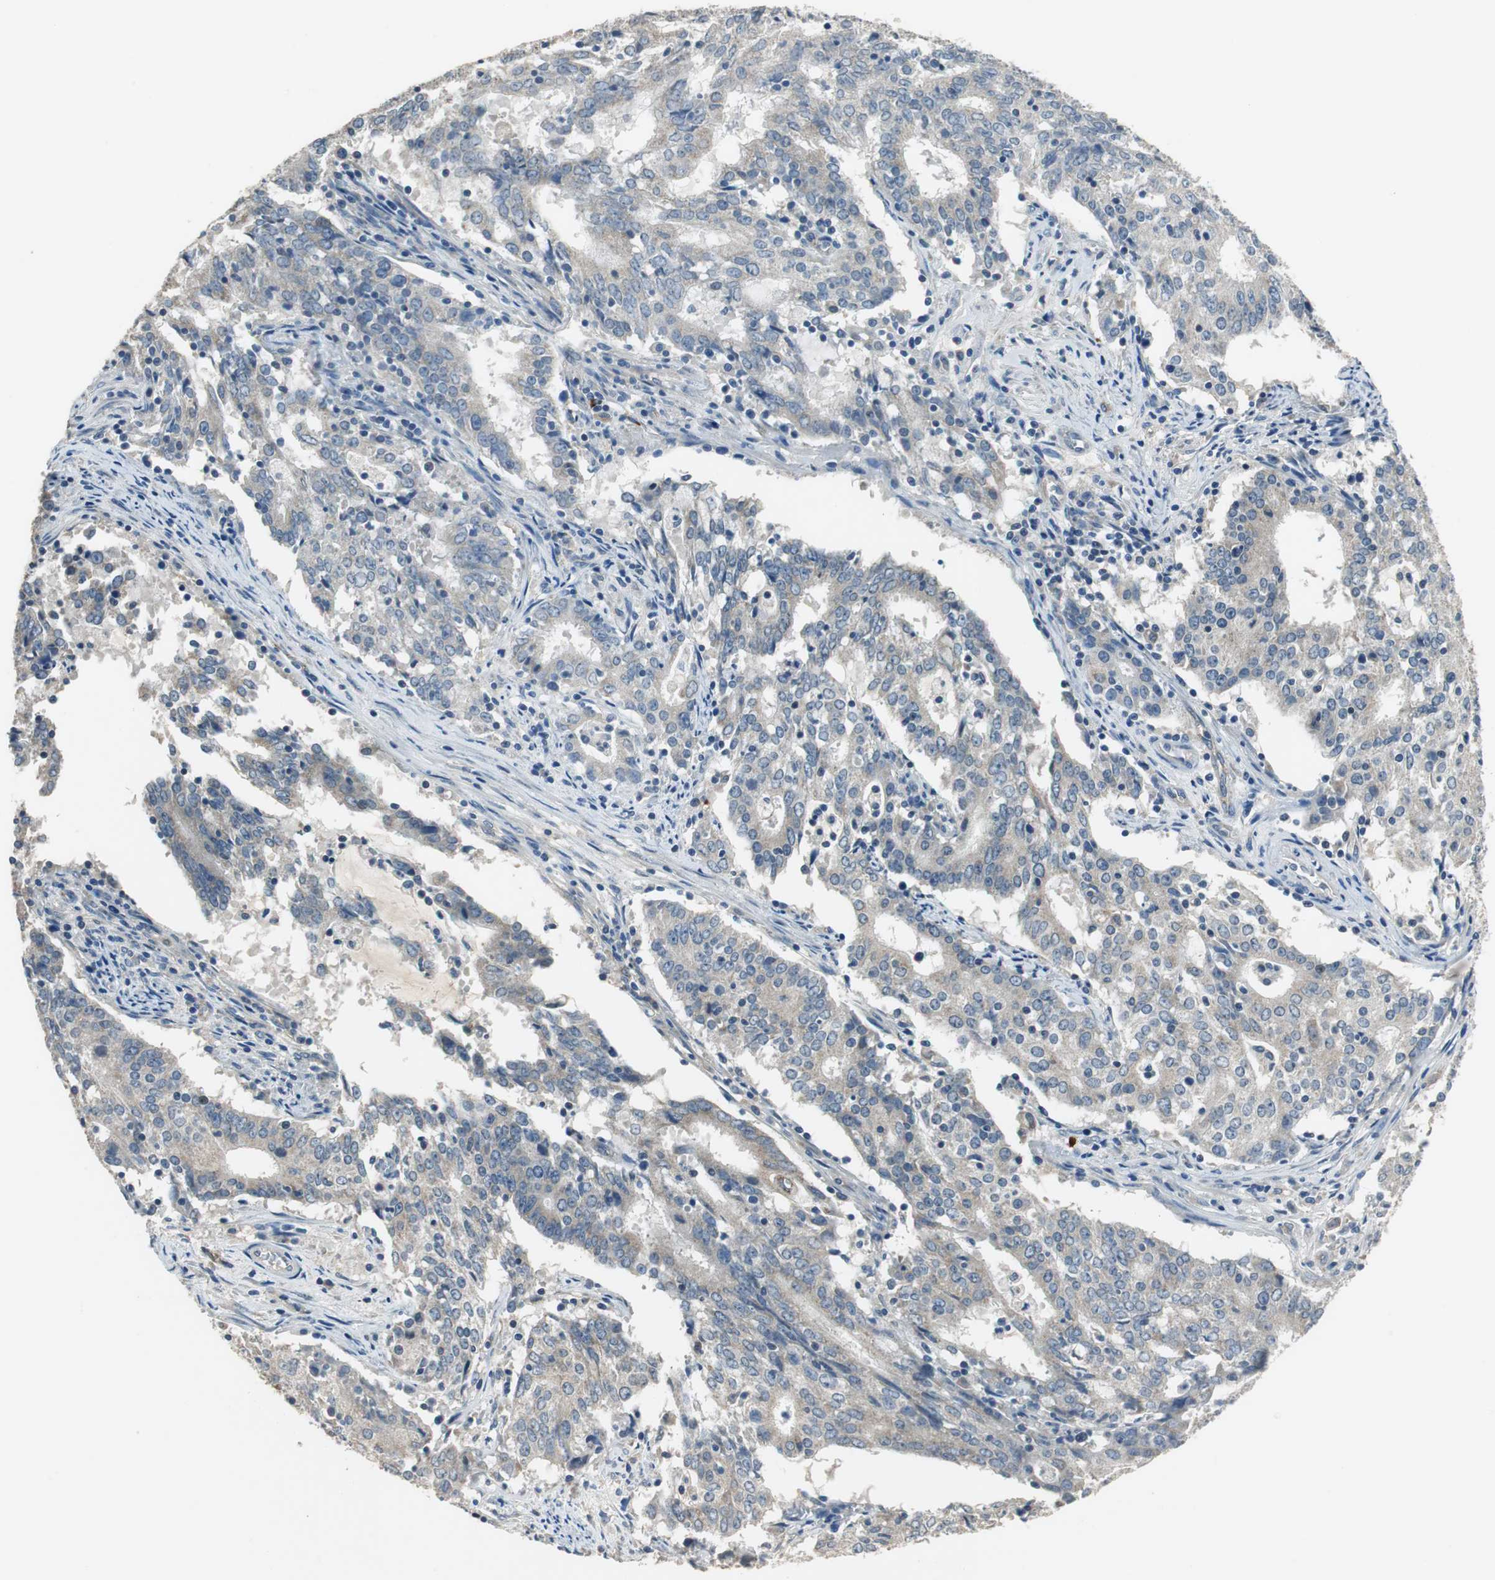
{"staining": {"intensity": "negative", "quantity": "none", "location": "none"}, "tissue": "cervical cancer", "cell_type": "Tumor cells", "image_type": "cancer", "snomed": [{"axis": "morphology", "description": "Adenocarcinoma, NOS"}, {"axis": "topography", "description": "Cervix"}], "caption": "A micrograph of adenocarcinoma (cervical) stained for a protein shows no brown staining in tumor cells.", "gene": "MTIF2", "patient": {"sex": "female", "age": 44}}